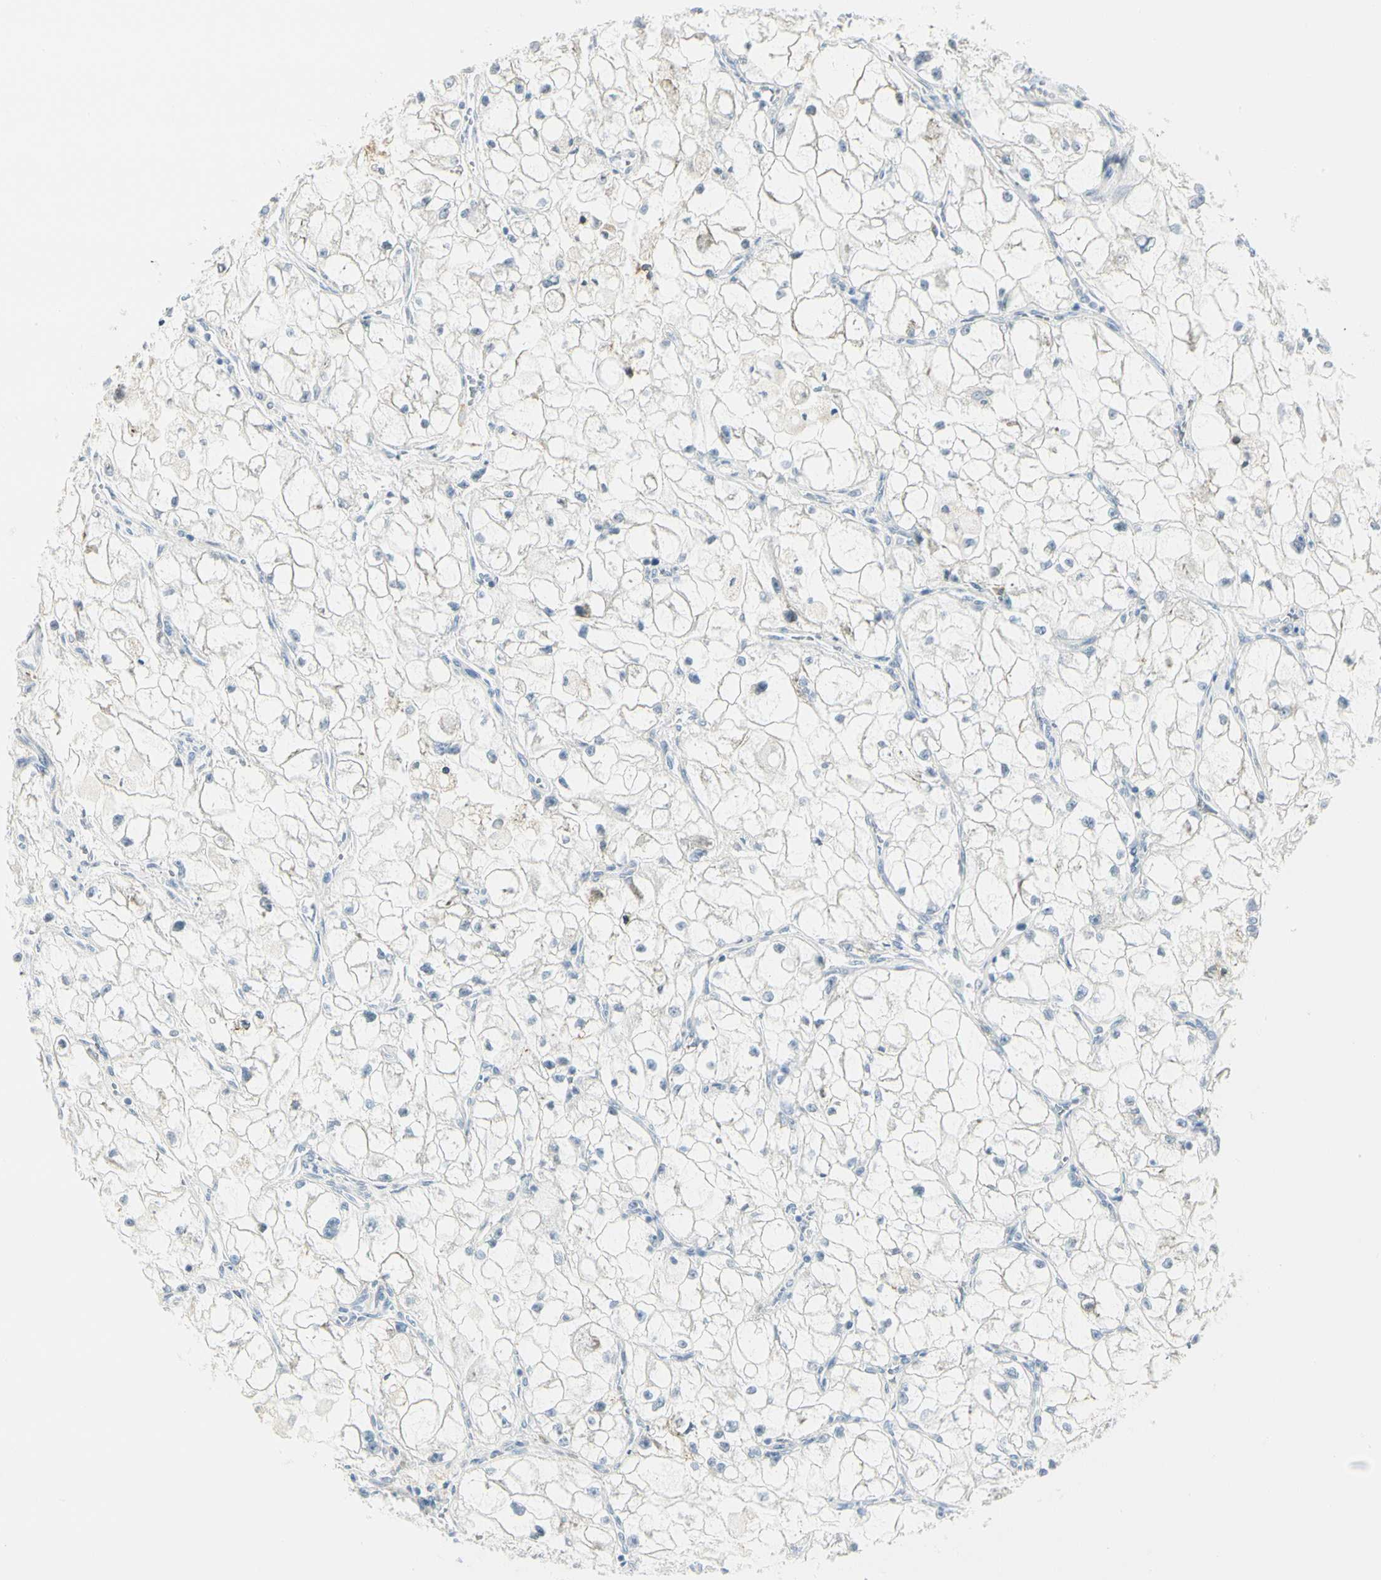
{"staining": {"intensity": "negative", "quantity": "none", "location": "none"}, "tissue": "renal cancer", "cell_type": "Tumor cells", "image_type": "cancer", "snomed": [{"axis": "morphology", "description": "Adenocarcinoma, NOS"}, {"axis": "topography", "description": "Kidney"}], "caption": "There is no significant positivity in tumor cells of adenocarcinoma (renal).", "gene": "TNFSF11", "patient": {"sex": "female", "age": 70}}